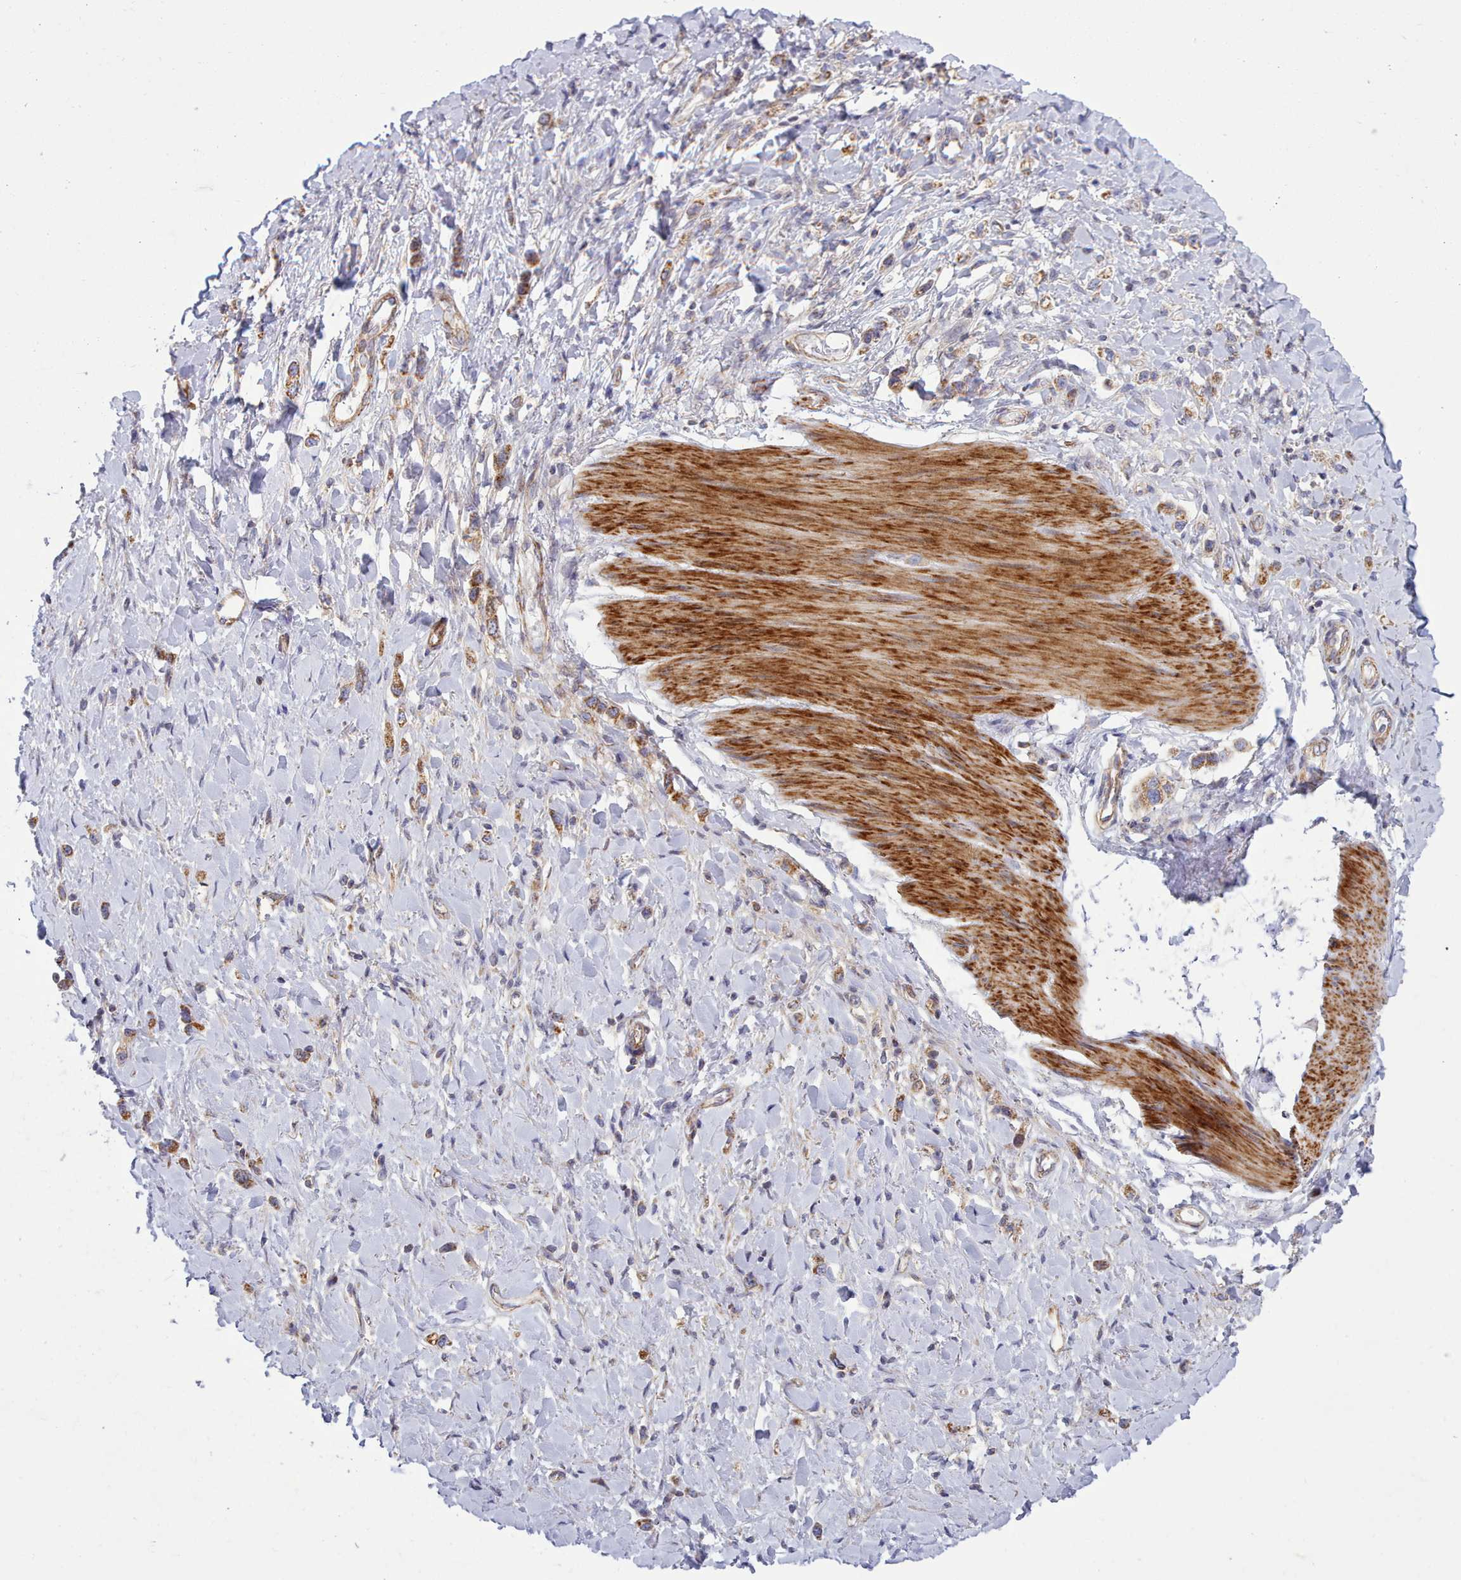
{"staining": {"intensity": "moderate", "quantity": "25%-75%", "location": "cytoplasmic/membranous"}, "tissue": "stomach cancer", "cell_type": "Tumor cells", "image_type": "cancer", "snomed": [{"axis": "morphology", "description": "Adenocarcinoma, NOS"}, {"axis": "topography", "description": "Stomach"}], "caption": "Immunohistochemistry of stomach cancer reveals medium levels of moderate cytoplasmic/membranous staining in about 25%-75% of tumor cells.", "gene": "MRPL21", "patient": {"sex": "female", "age": 65}}